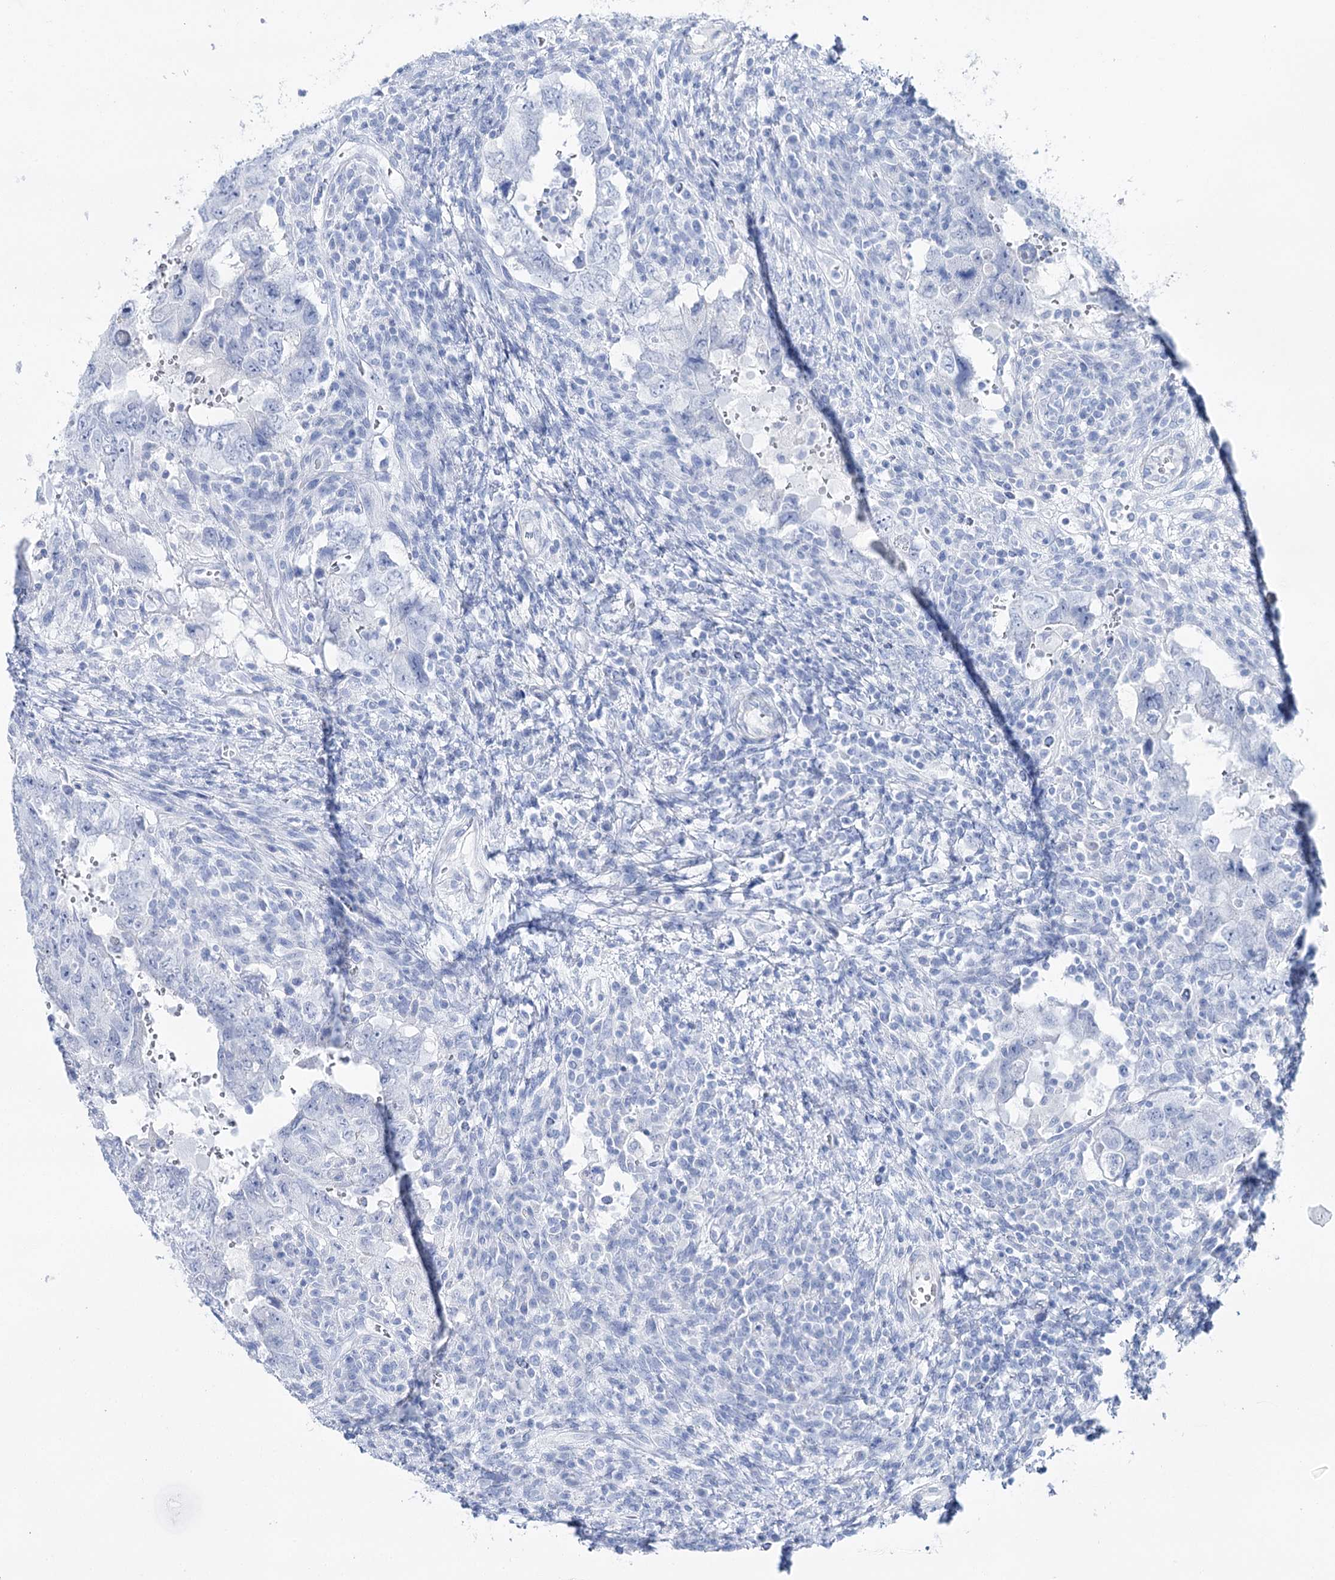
{"staining": {"intensity": "negative", "quantity": "none", "location": "none"}, "tissue": "testis cancer", "cell_type": "Tumor cells", "image_type": "cancer", "snomed": [{"axis": "morphology", "description": "Carcinoma, Embryonal, NOS"}, {"axis": "topography", "description": "Testis"}], "caption": "DAB immunohistochemical staining of embryonal carcinoma (testis) demonstrates no significant expression in tumor cells.", "gene": "CSN3", "patient": {"sex": "male", "age": 26}}